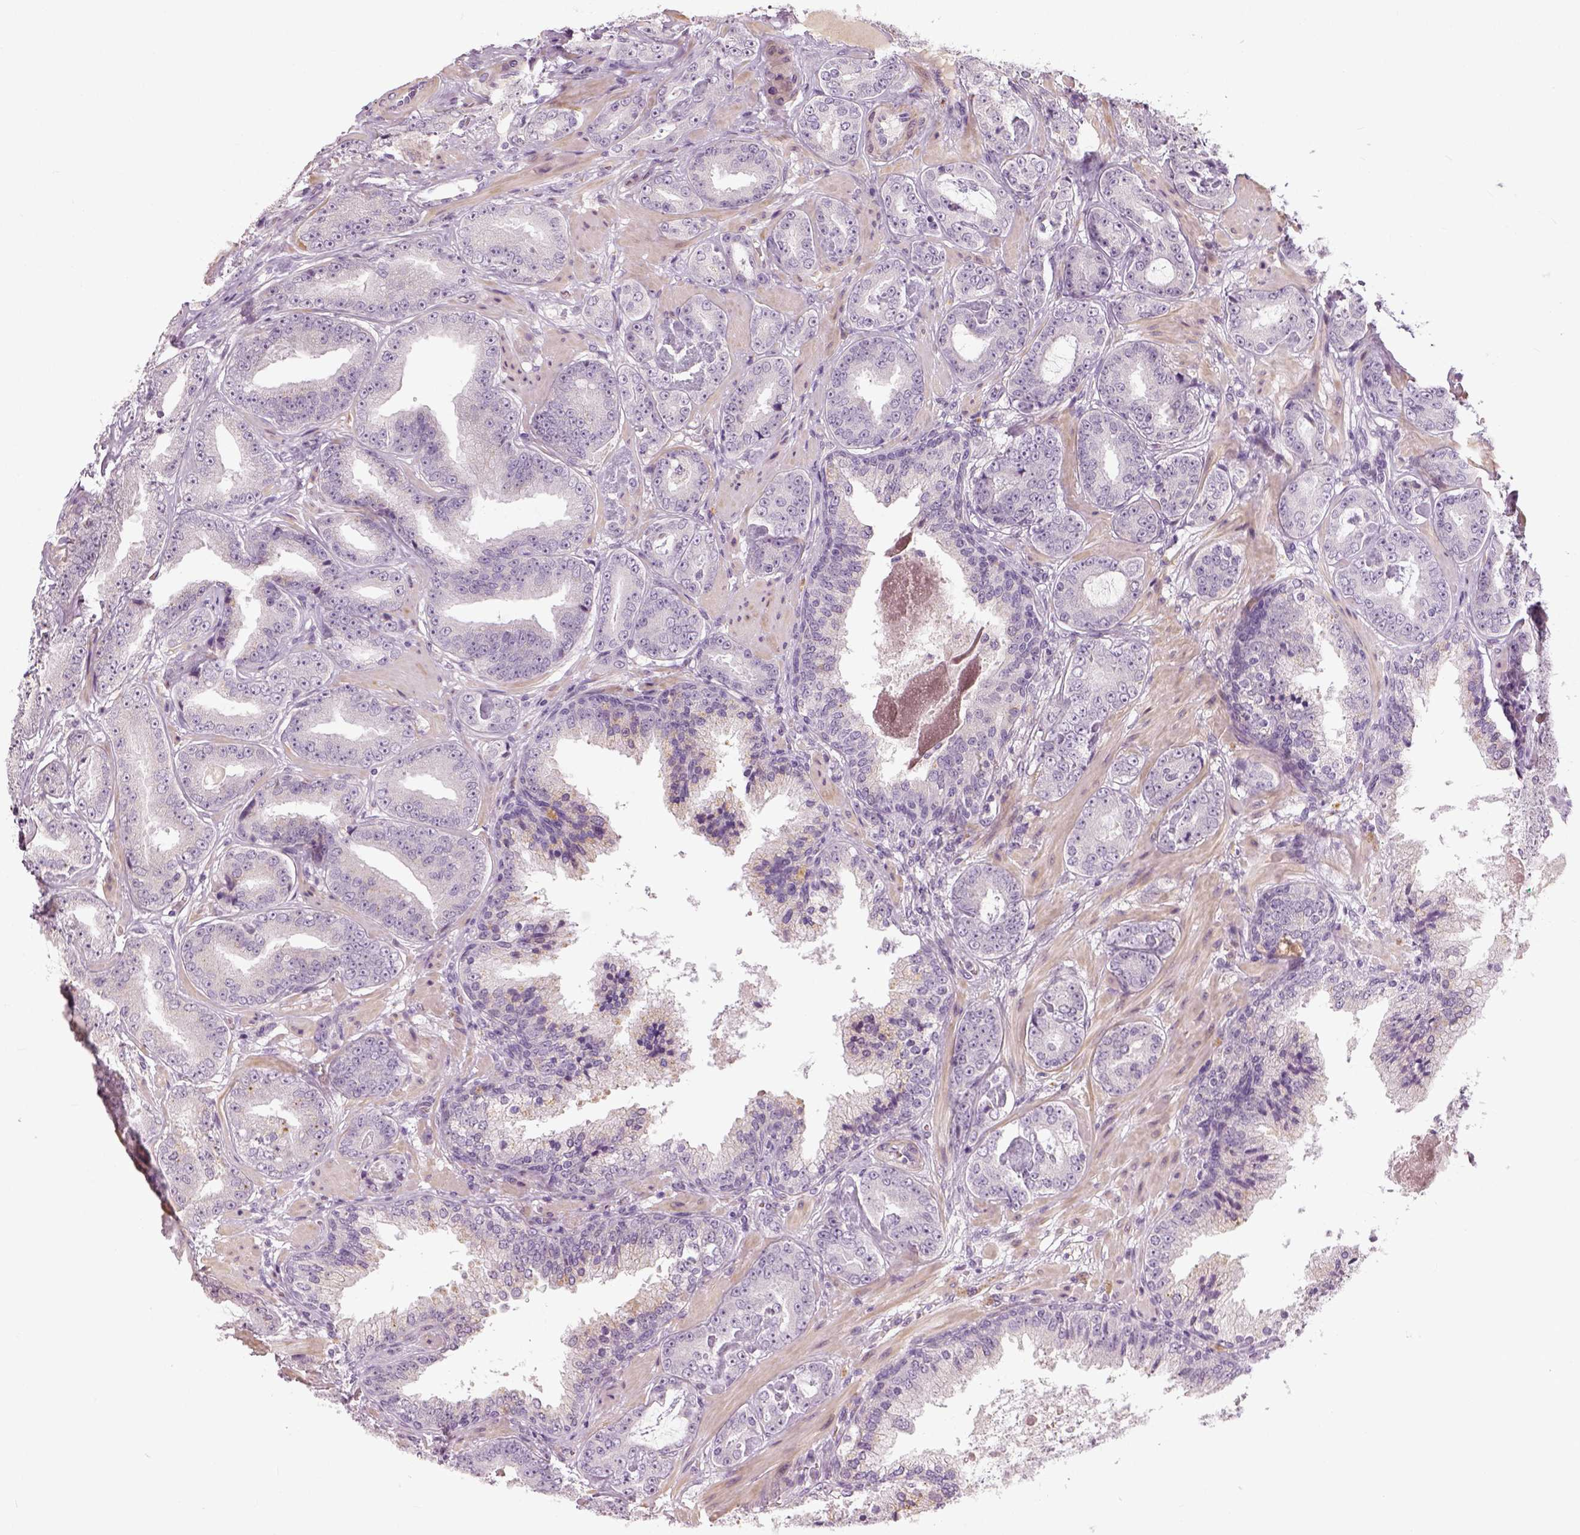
{"staining": {"intensity": "negative", "quantity": "none", "location": "none"}, "tissue": "prostate cancer", "cell_type": "Tumor cells", "image_type": "cancer", "snomed": [{"axis": "morphology", "description": "Adenocarcinoma, Low grade"}, {"axis": "topography", "description": "Prostate"}], "caption": "High power microscopy photomicrograph of an IHC image of prostate cancer (adenocarcinoma (low-grade)), revealing no significant expression in tumor cells.", "gene": "NECAB1", "patient": {"sex": "male", "age": 60}}